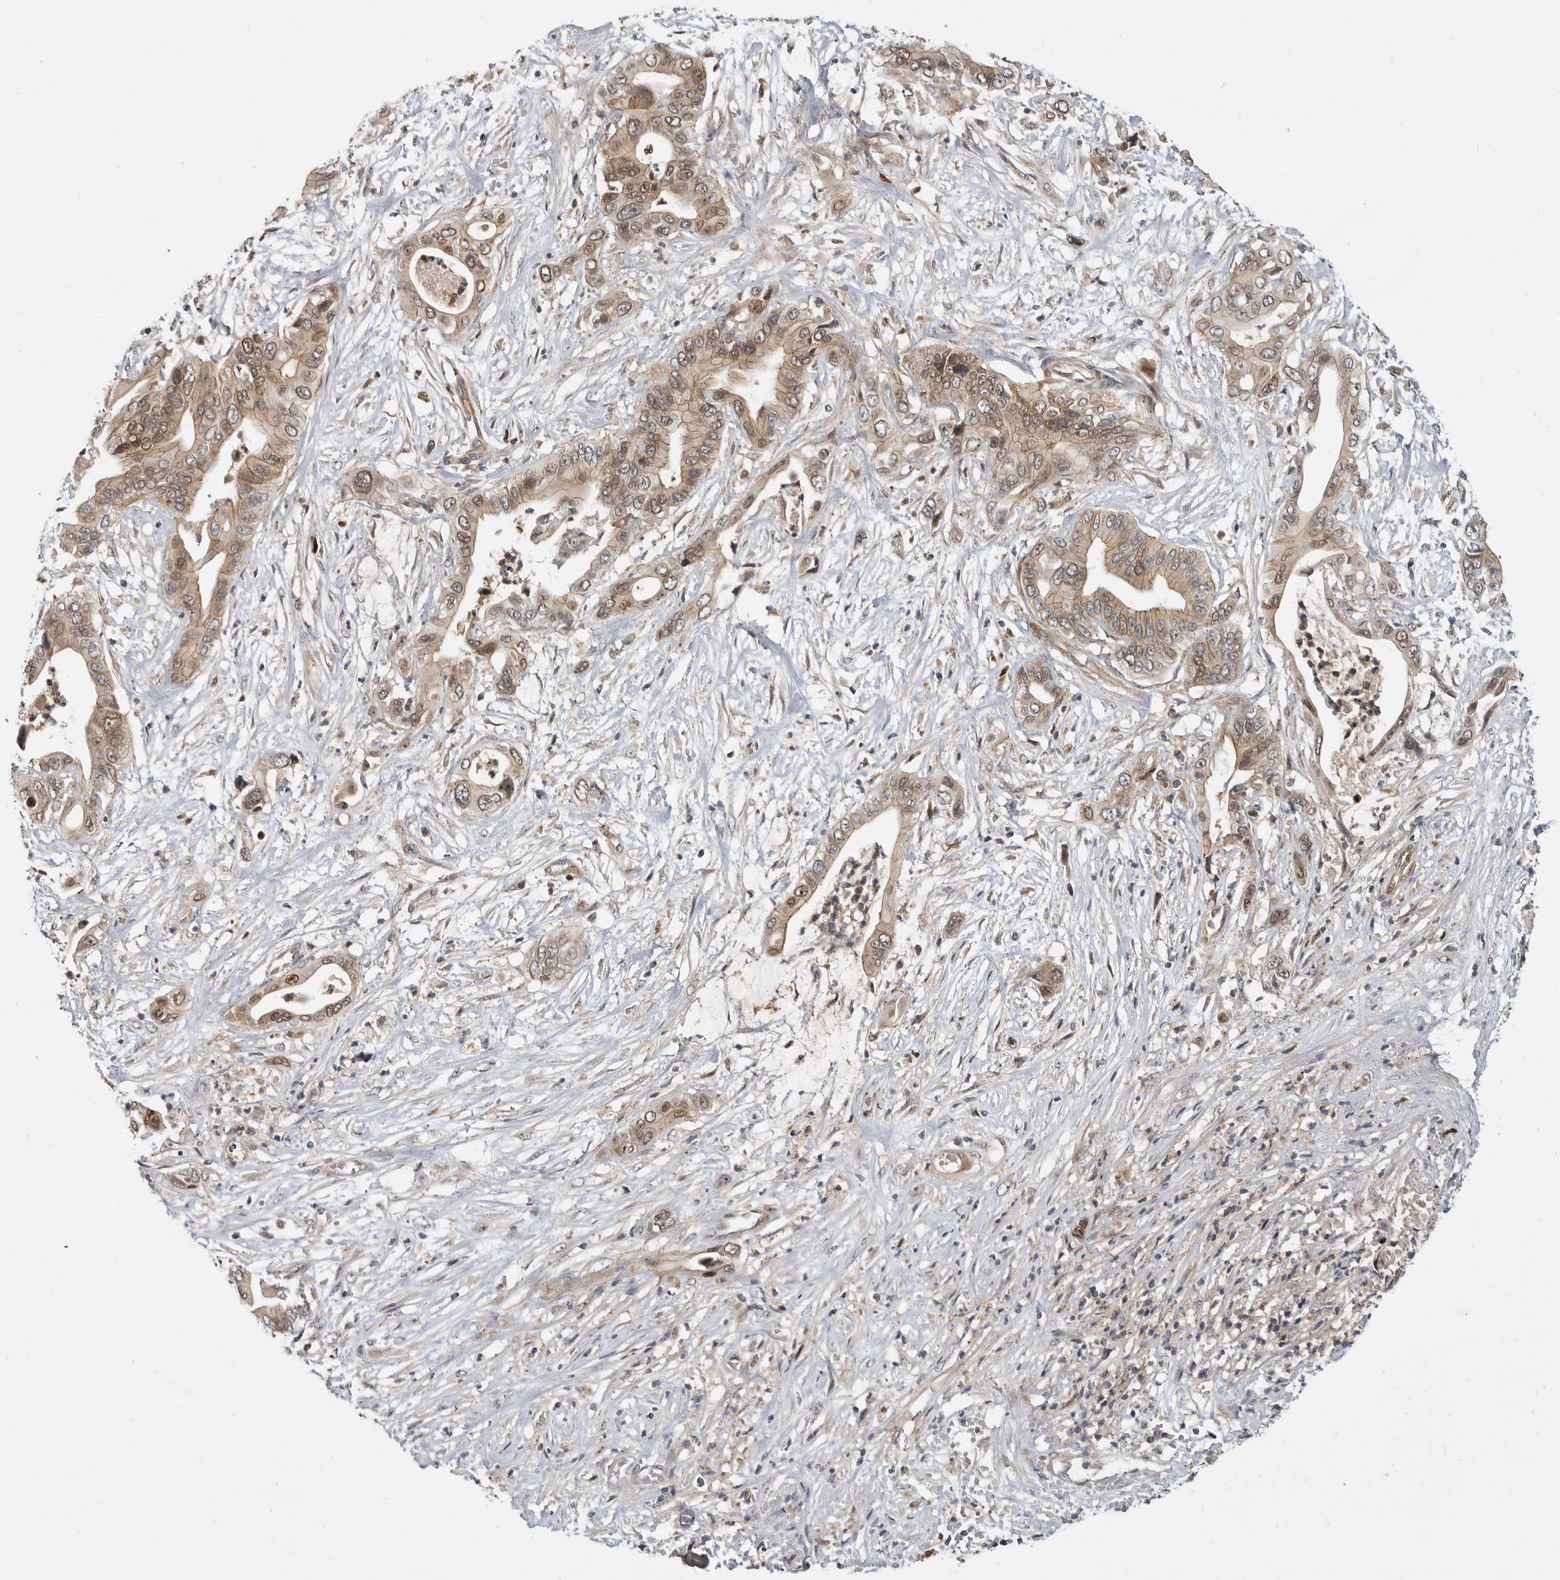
{"staining": {"intensity": "moderate", "quantity": ">75%", "location": "cytoplasmic/membranous,nuclear"}, "tissue": "pancreatic cancer", "cell_type": "Tumor cells", "image_type": "cancer", "snomed": [{"axis": "morphology", "description": "Adenocarcinoma, NOS"}, {"axis": "topography", "description": "Pancreas"}], "caption": "Immunohistochemical staining of human adenocarcinoma (pancreatic) exhibits medium levels of moderate cytoplasmic/membranous and nuclear protein expression in approximately >75% of tumor cells. (DAB = brown stain, brightfield microscopy at high magnification).", "gene": "CSNK1G3", "patient": {"sex": "male", "age": 66}}